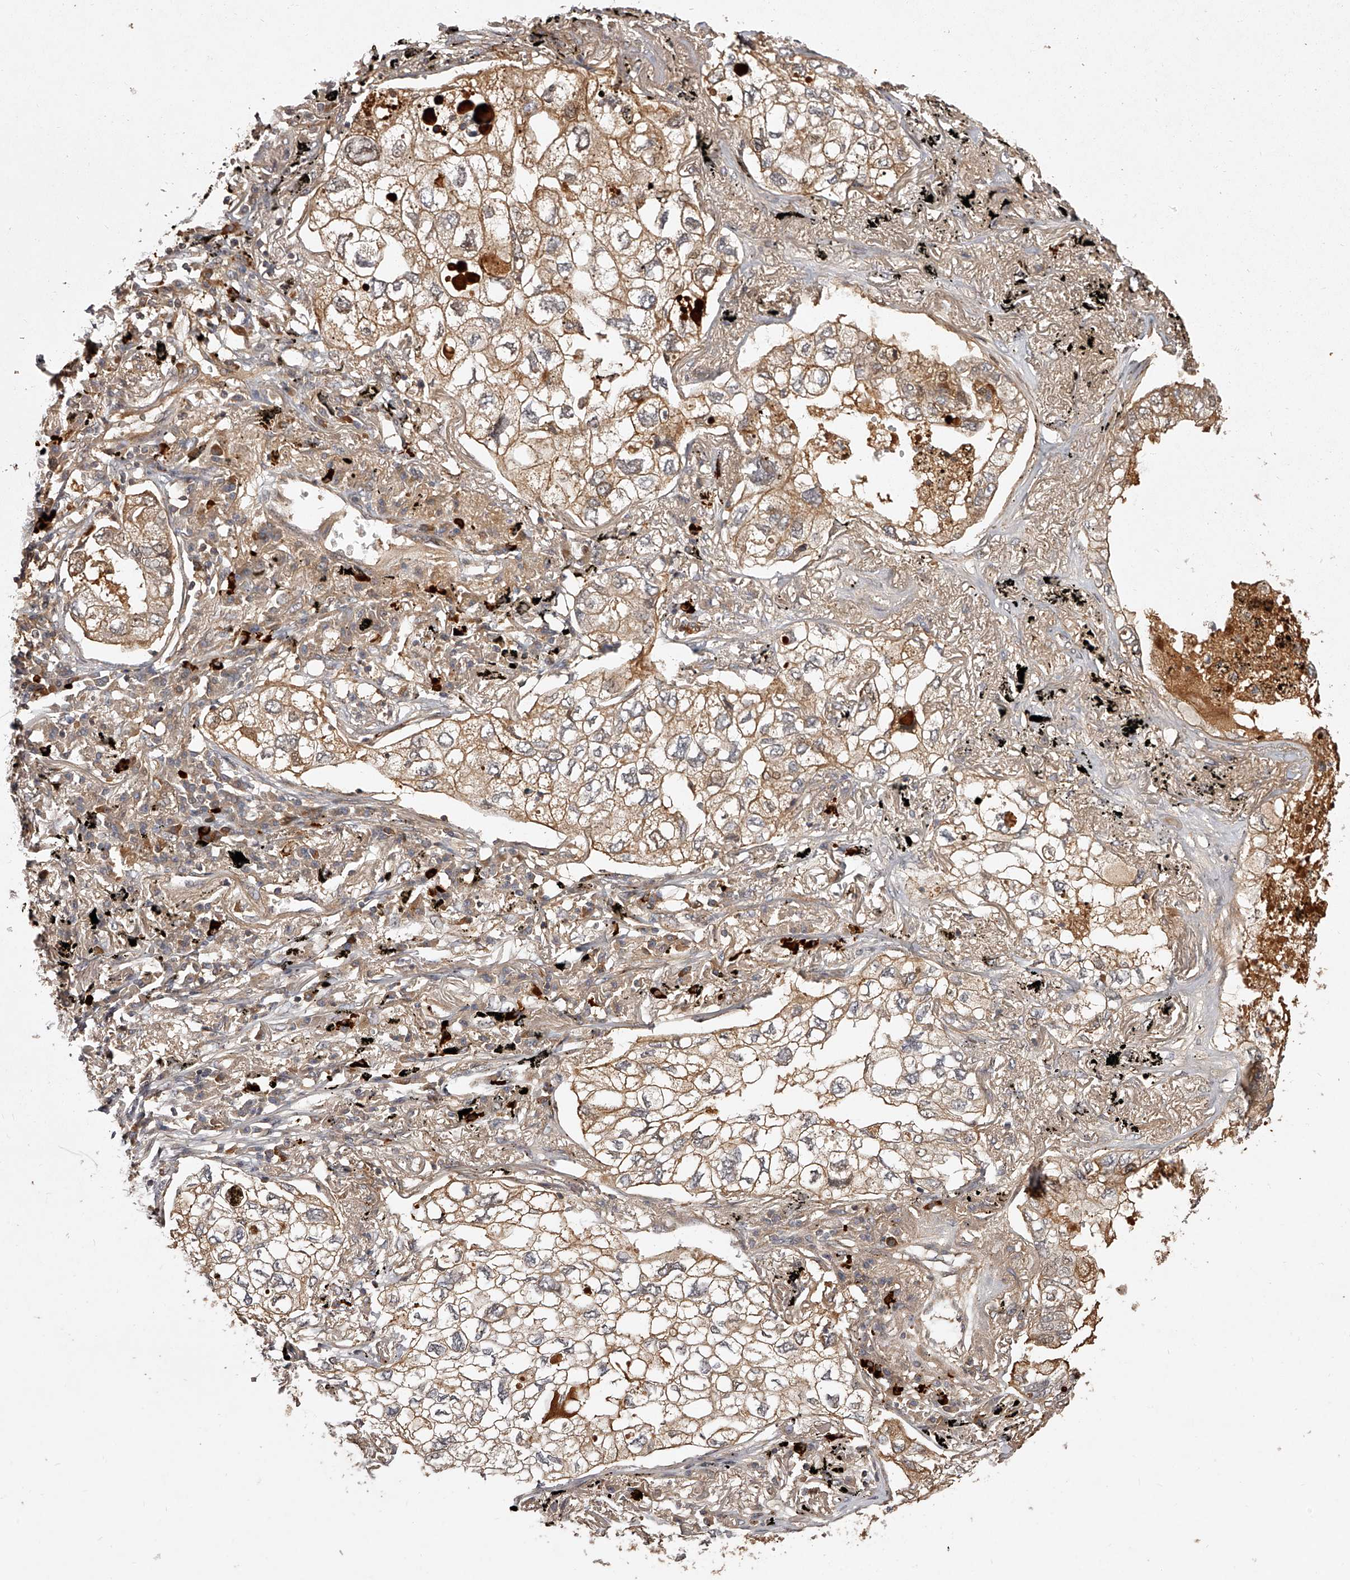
{"staining": {"intensity": "moderate", "quantity": "25%-75%", "location": "cytoplasmic/membranous"}, "tissue": "lung cancer", "cell_type": "Tumor cells", "image_type": "cancer", "snomed": [{"axis": "morphology", "description": "Adenocarcinoma, NOS"}, {"axis": "topography", "description": "Lung"}], "caption": "Tumor cells show medium levels of moderate cytoplasmic/membranous positivity in approximately 25%-75% of cells in lung cancer (adenocarcinoma). The protein of interest is stained brown, and the nuclei are stained in blue (DAB (3,3'-diaminobenzidine) IHC with brightfield microscopy, high magnification).", "gene": "CRYZL1", "patient": {"sex": "male", "age": 65}}